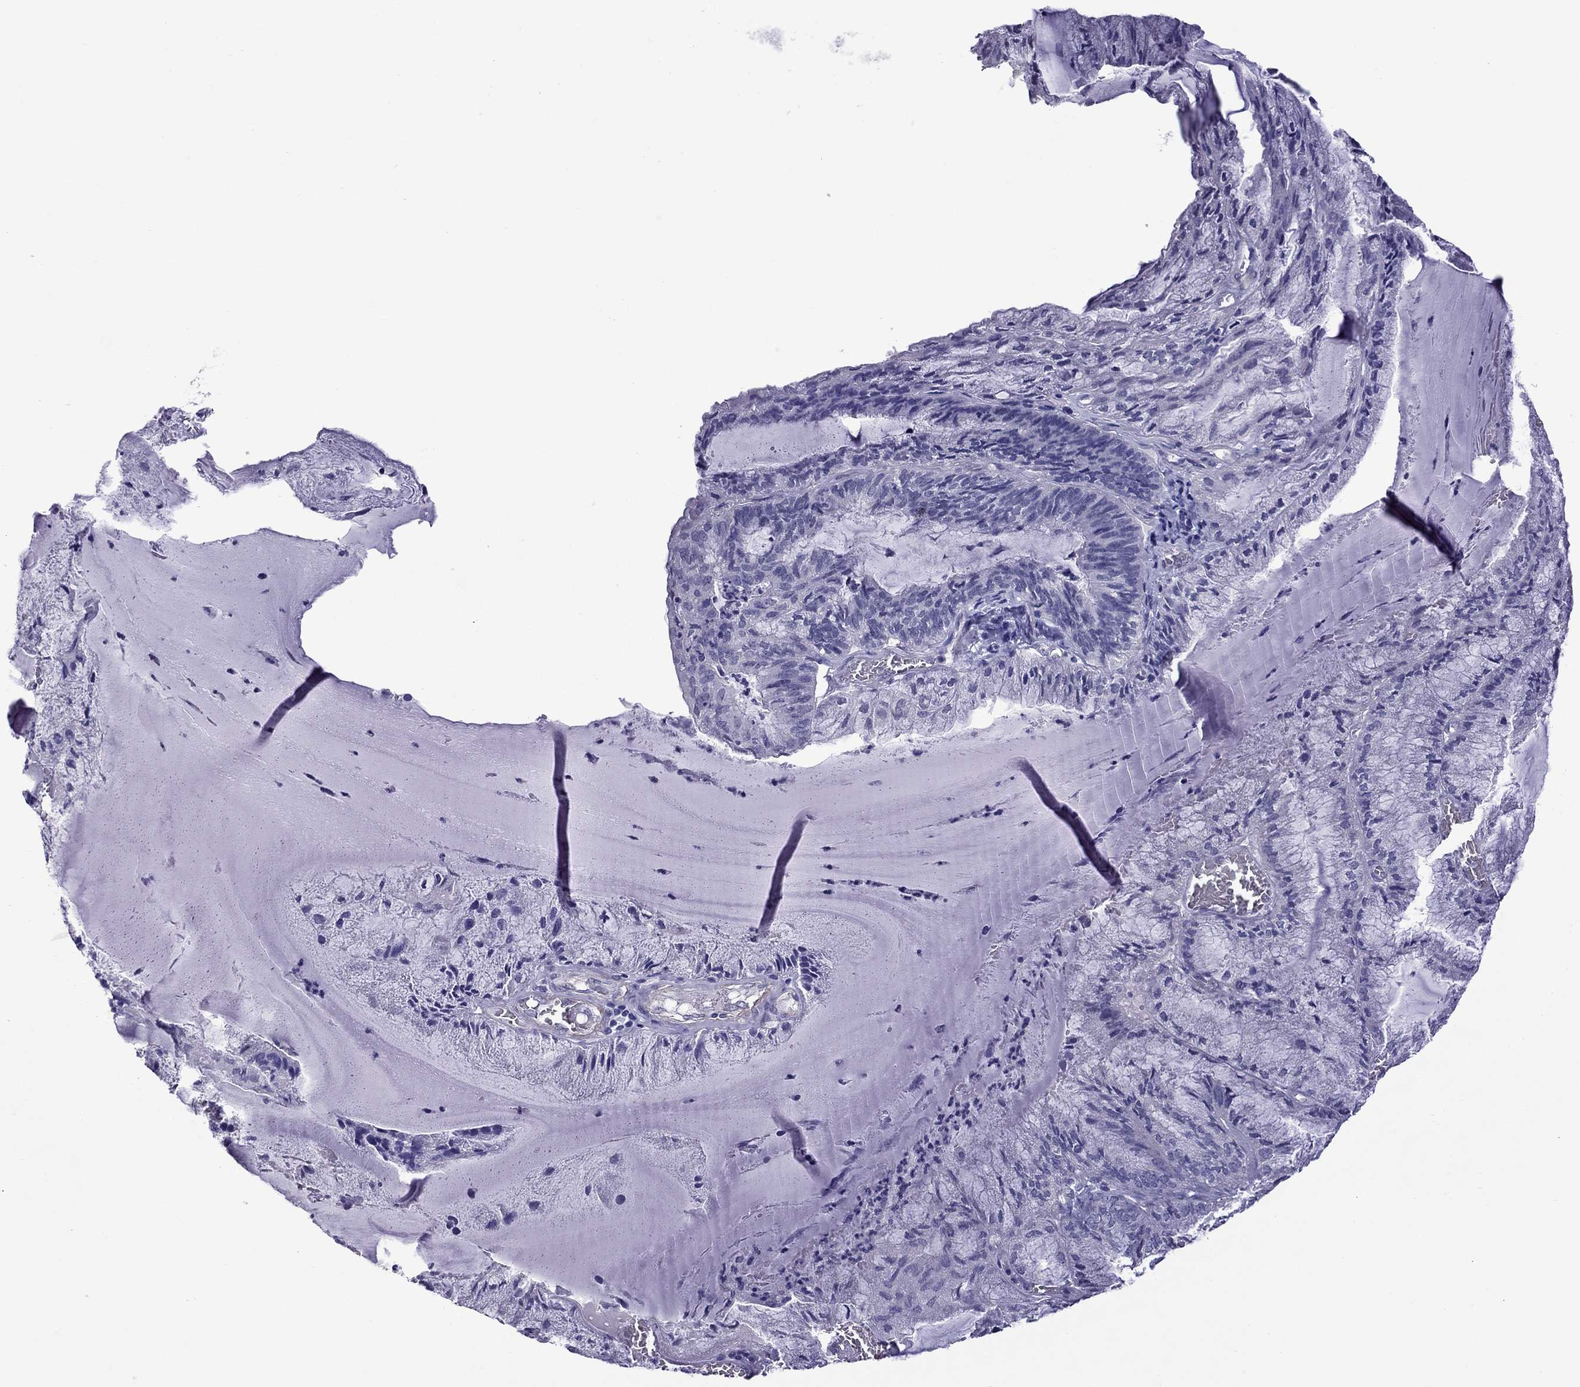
{"staining": {"intensity": "negative", "quantity": "none", "location": "none"}, "tissue": "endometrial cancer", "cell_type": "Tumor cells", "image_type": "cancer", "snomed": [{"axis": "morphology", "description": "Carcinoma, NOS"}, {"axis": "topography", "description": "Endometrium"}], "caption": "Endometrial cancer (carcinoma) was stained to show a protein in brown. There is no significant positivity in tumor cells. The staining is performed using DAB (3,3'-diaminobenzidine) brown chromogen with nuclei counter-stained in using hematoxylin.", "gene": "CHRNA5", "patient": {"sex": "female", "age": 62}}